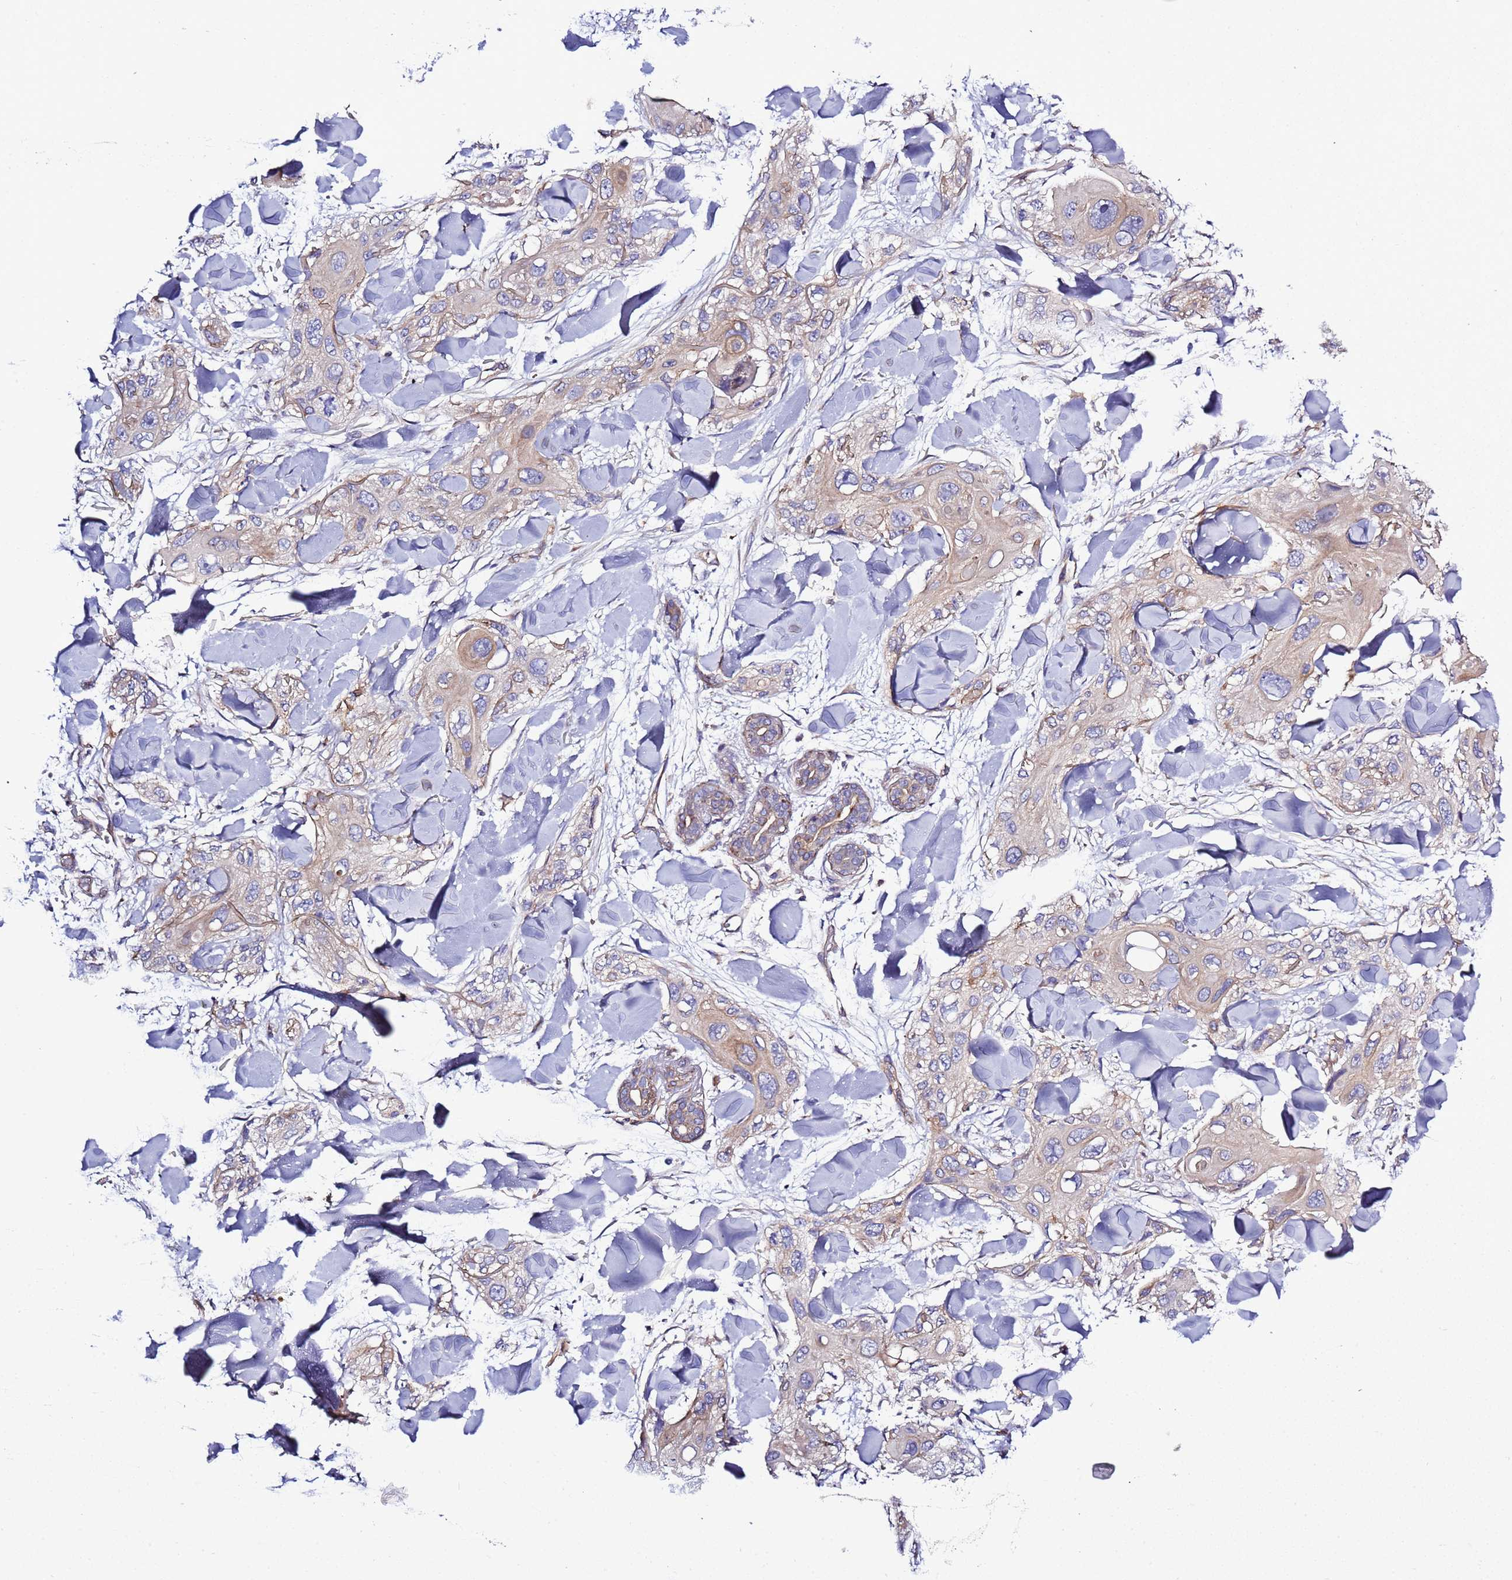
{"staining": {"intensity": "weak", "quantity": "<25%", "location": "cytoplasmic/membranous"}, "tissue": "skin cancer", "cell_type": "Tumor cells", "image_type": "cancer", "snomed": [{"axis": "morphology", "description": "Normal tissue, NOS"}, {"axis": "morphology", "description": "Squamous cell carcinoma, NOS"}, {"axis": "topography", "description": "Skin"}], "caption": "This is an IHC image of skin cancer. There is no staining in tumor cells.", "gene": "SPCS1", "patient": {"sex": "male", "age": 72}}